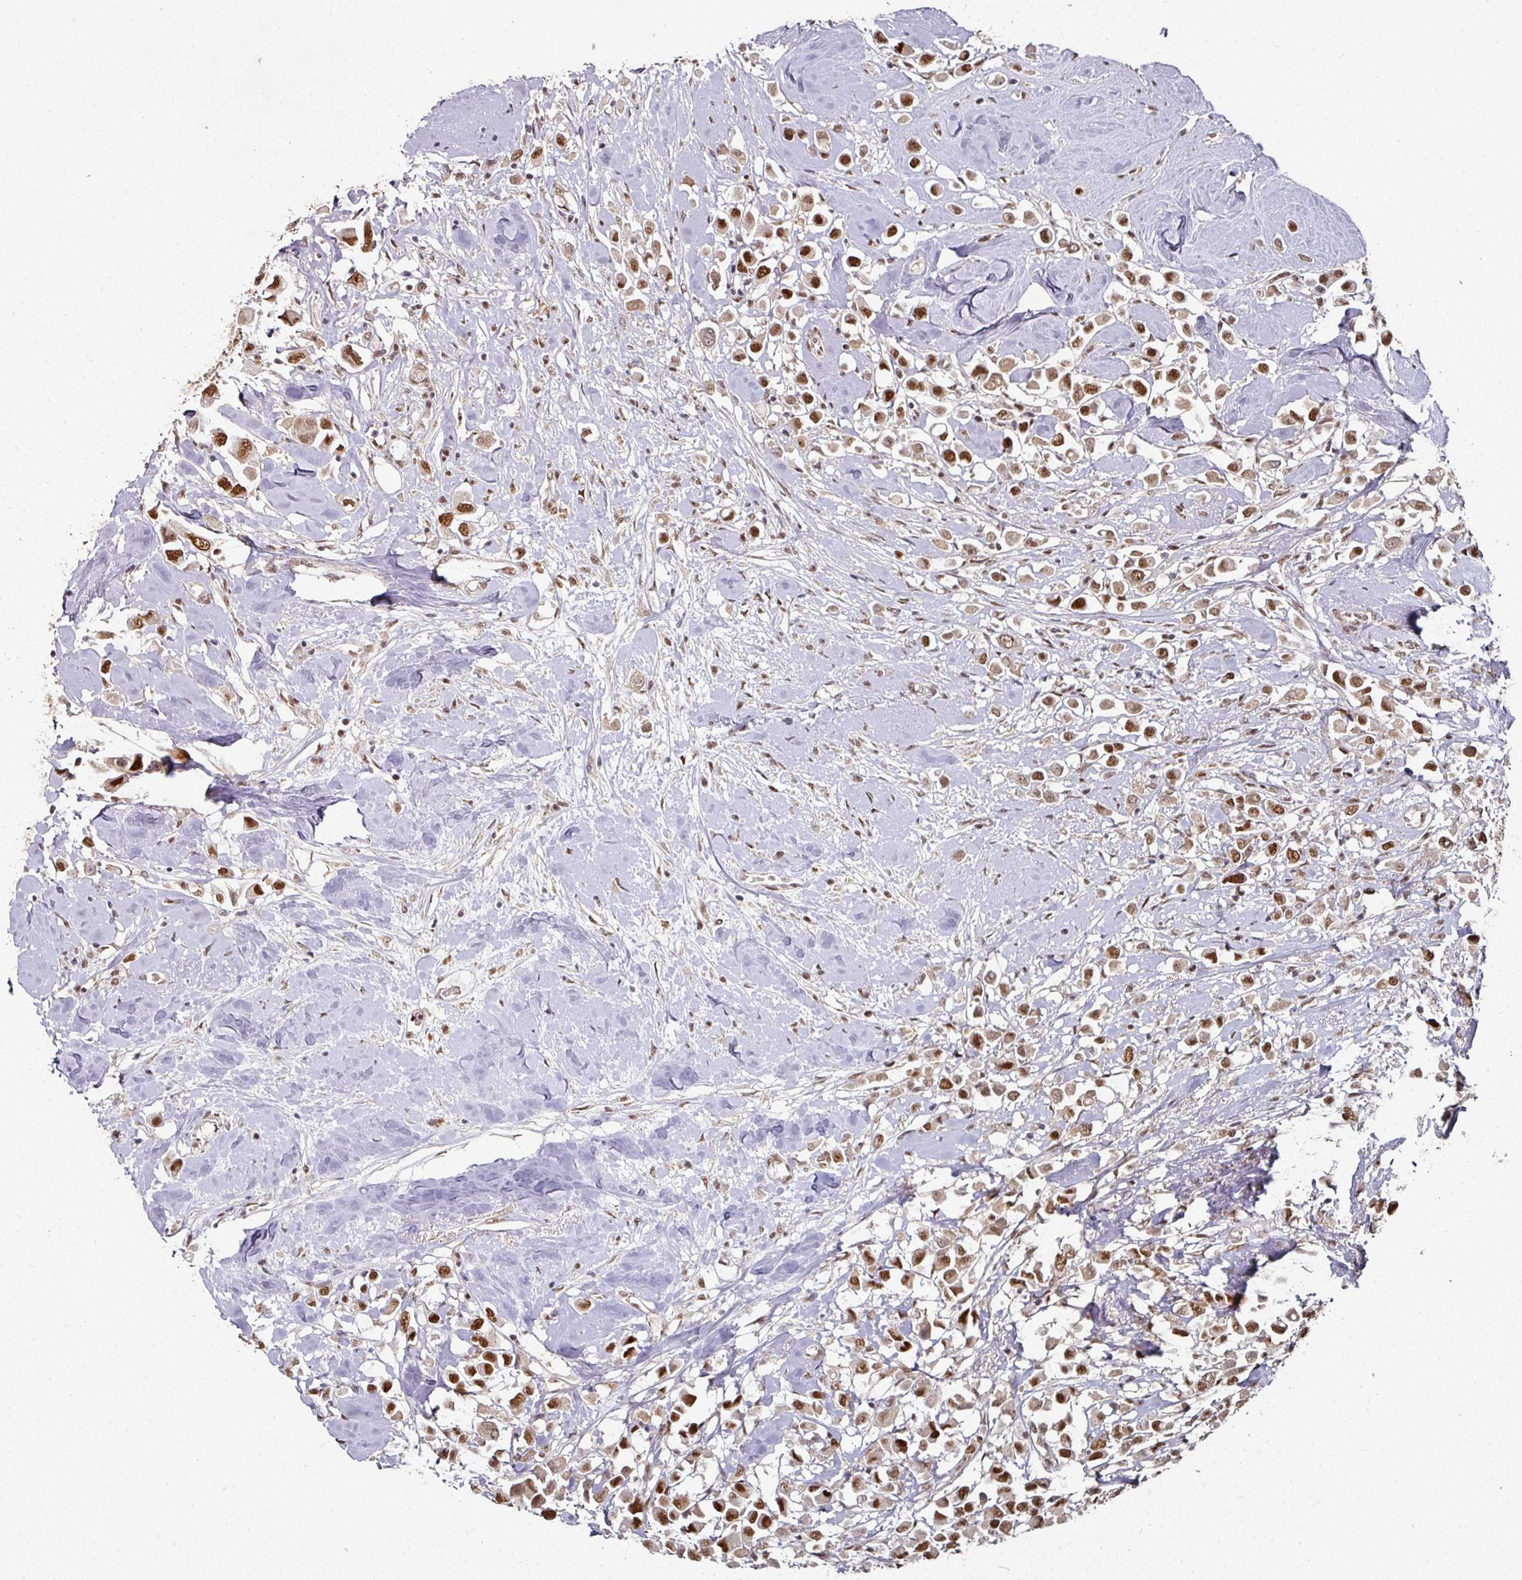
{"staining": {"intensity": "strong", "quantity": ">75%", "location": "nuclear"}, "tissue": "breast cancer", "cell_type": "Tumor cells", "image_type": "cancer", "snomed": [{"axis": "morphology", "description": "Duct carcinoma"}, {"axis": "topography", "description": "Breast"}], "caption": "High-power microscopy captured an immunohistochemistry micrograph of breast invasive ductal carcinoma, revealing strong nuclear expression in about >75% of tumor cells.", "gene": "MEPCE", "patient": {"sex": "female", "age": 61}}